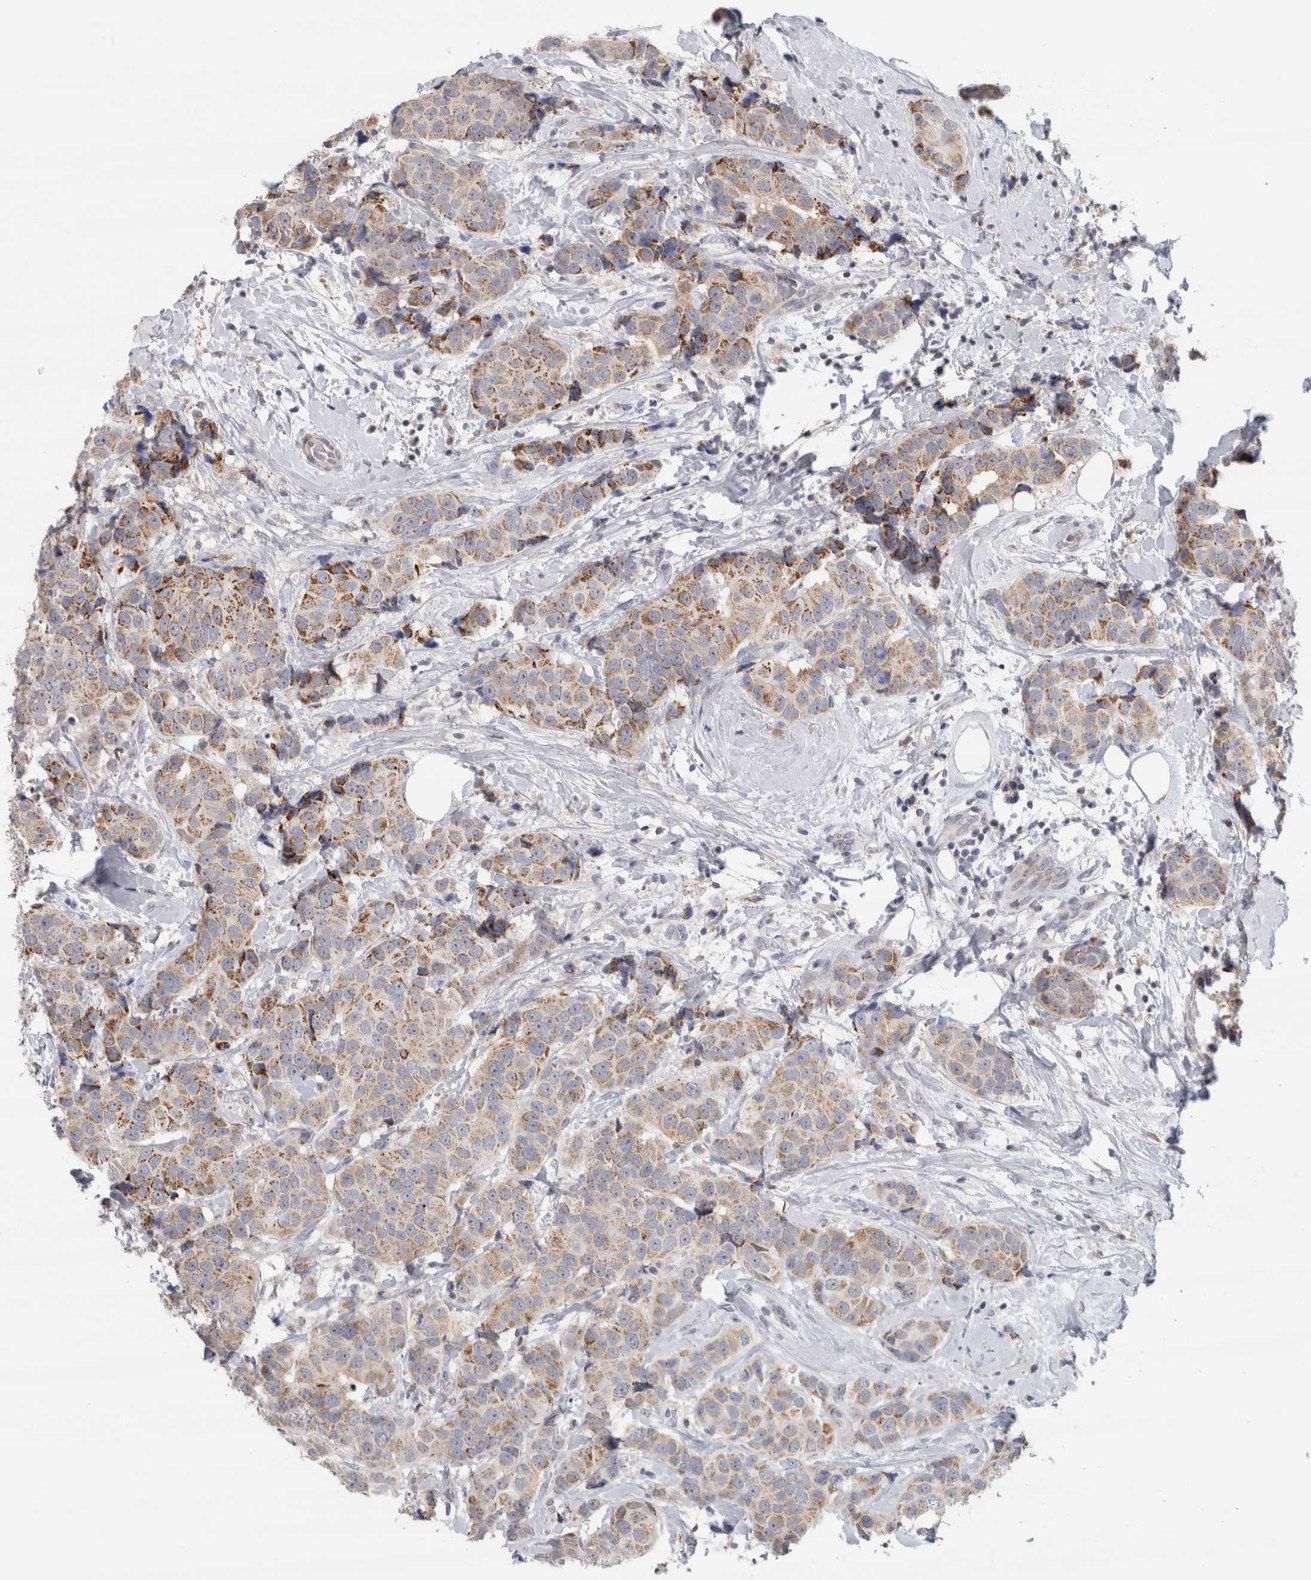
{"staining": {"intensity": "moderate", "quantity": ">75%", "location": "cytoplasmic/membranous"}, "tissue": "breast cancer", "cell_type": "Tumor cells", "image_type": "cancer", "snomed": [{"axis": "morphology", "description": "Normal tissue, NOS"}, {"axis": "morphology", "description": "Duct carcinoma"}, {"axis": "topography", "description": "Breast"}], "caption": "Tumor cells demonstrate medium levels of moderate cytoplasmic/membranous expression in about >75% of cells in human breast cancer (invasive ductal carcinoma). (DAB IHC, brown staining for protein, blue staining for nuclei).", "gene": "RAB18", "patient": {"sex": "female", "age": 39}}